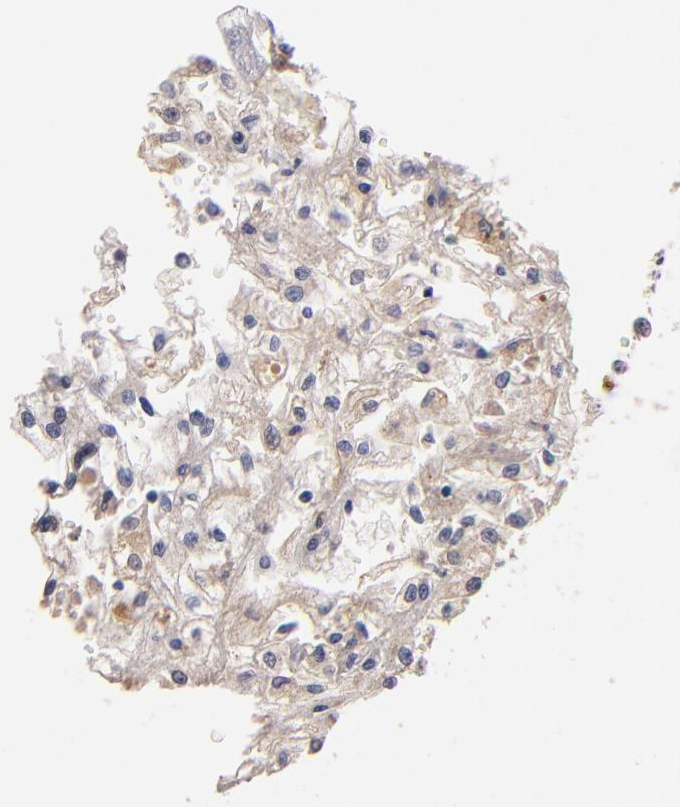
{"staining": {"intensity": "negative", "quantity": "none", "location": "none"}, "tissue": "renal cancer", "cell_type": "Tumor cells", "image_type": "cancer", "snomed": [{"axis": "morphology", "description": "Adenocarcinoma, NOS"}, {"axis": "topography", "description": "Kidney"}], "caption": "This histopathology image is of renal cancer (adenocarcinoma) stained with IHC to label a protein in brown with the nuclei are counter-stained blue. There is no expression in tumor cells.", "gene": "TTLL12", "patient": {"sex": "male", "age": 78}}